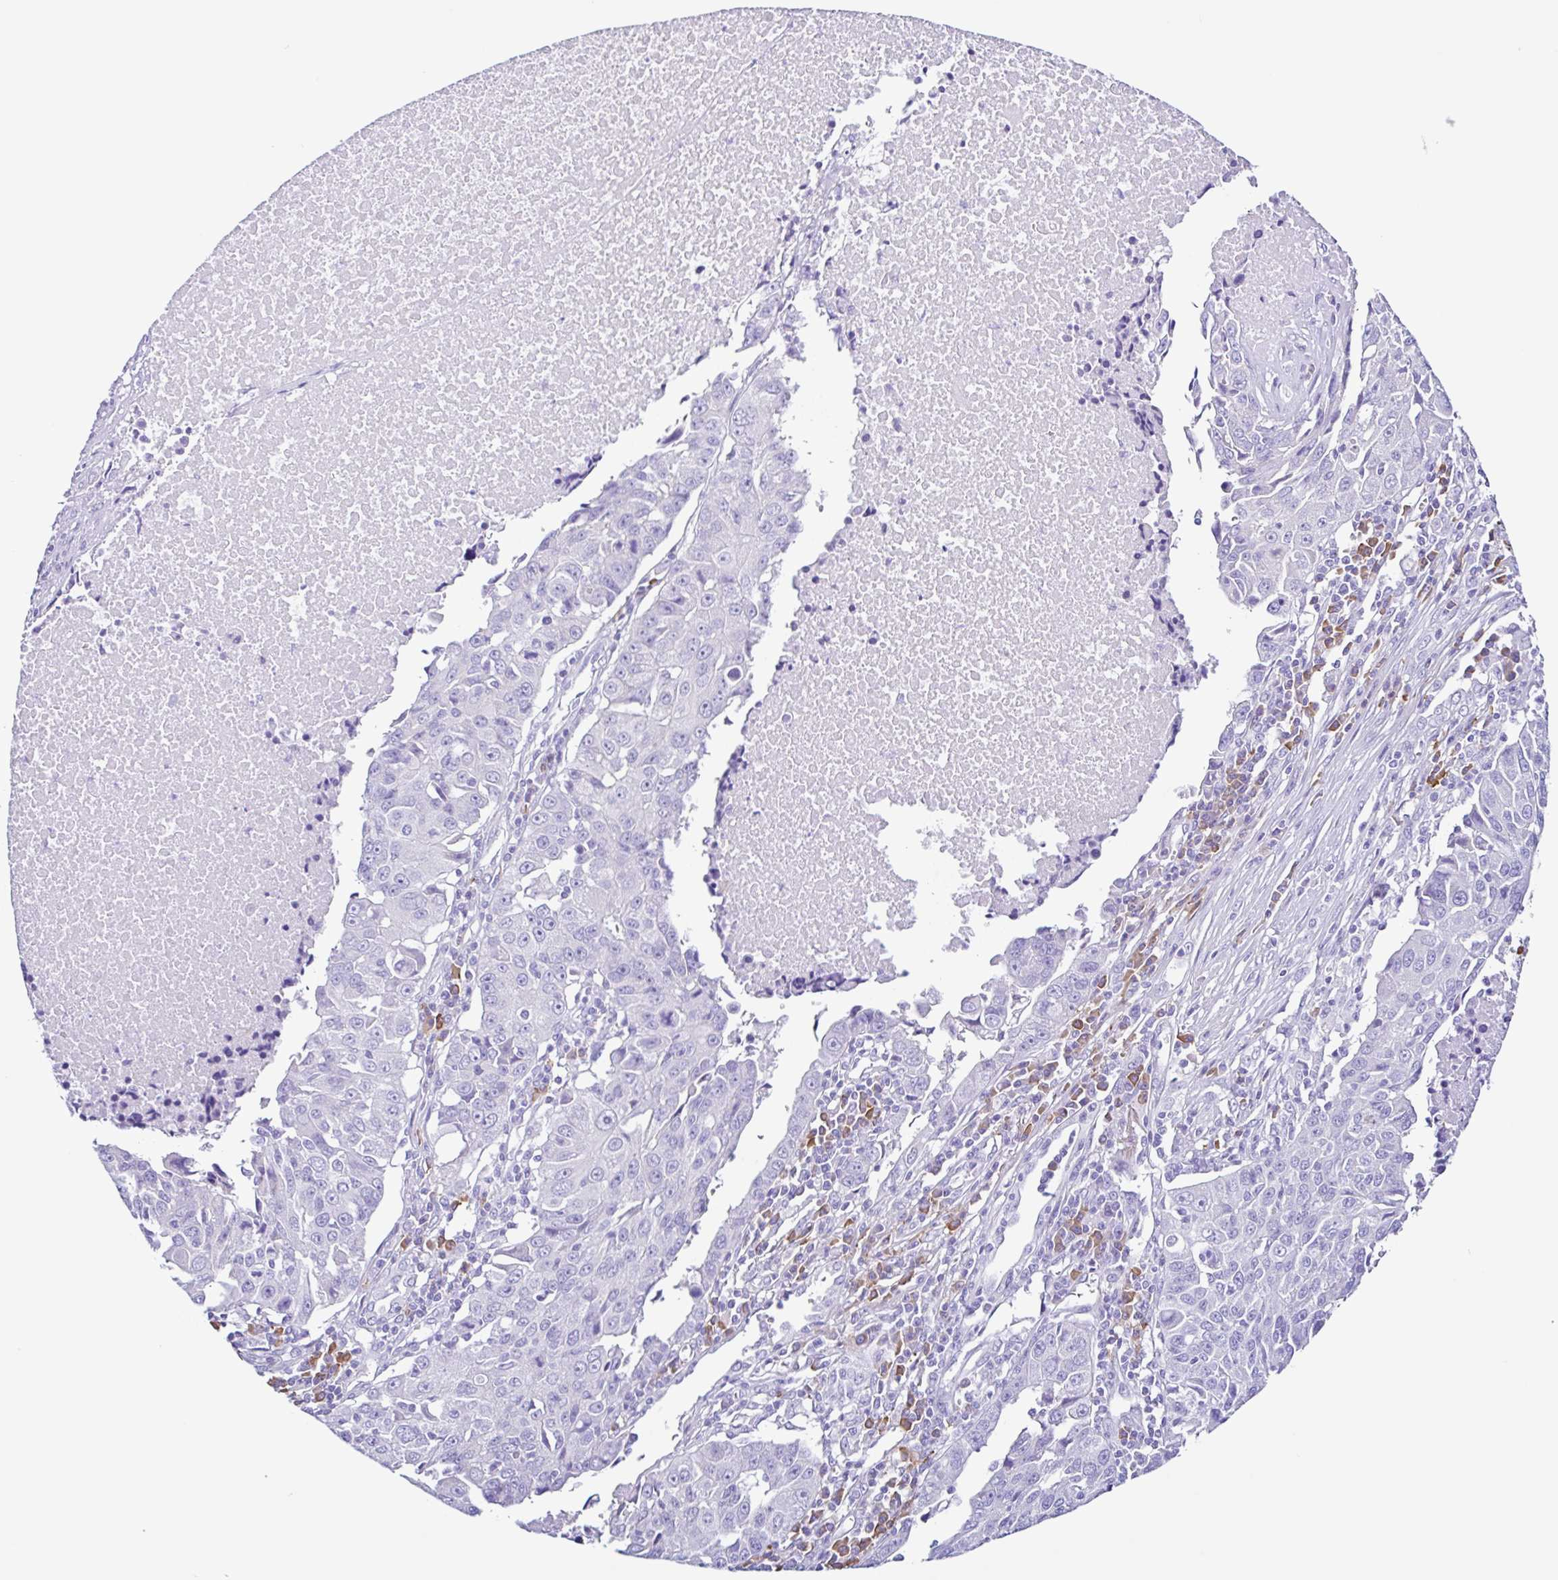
{"staining": {"intensity": "negative", "quantity": "none", "location": "none"}, "tissue": "lung cancer", "cell_type": "Tumor cells", "image_type": "cancer", "snomed": [{"axis": "morphology", "description": "Squamous cell carcinoma, NOS"}, {"axis": "topography", "description": "Lung"}], "caption": "This is an IHC micrograph of squamous cell carcinoma (lung). There is no positivity in tumor cells.", "gene": "PIGF", "patient": {"sex": "female", "age": 66}}